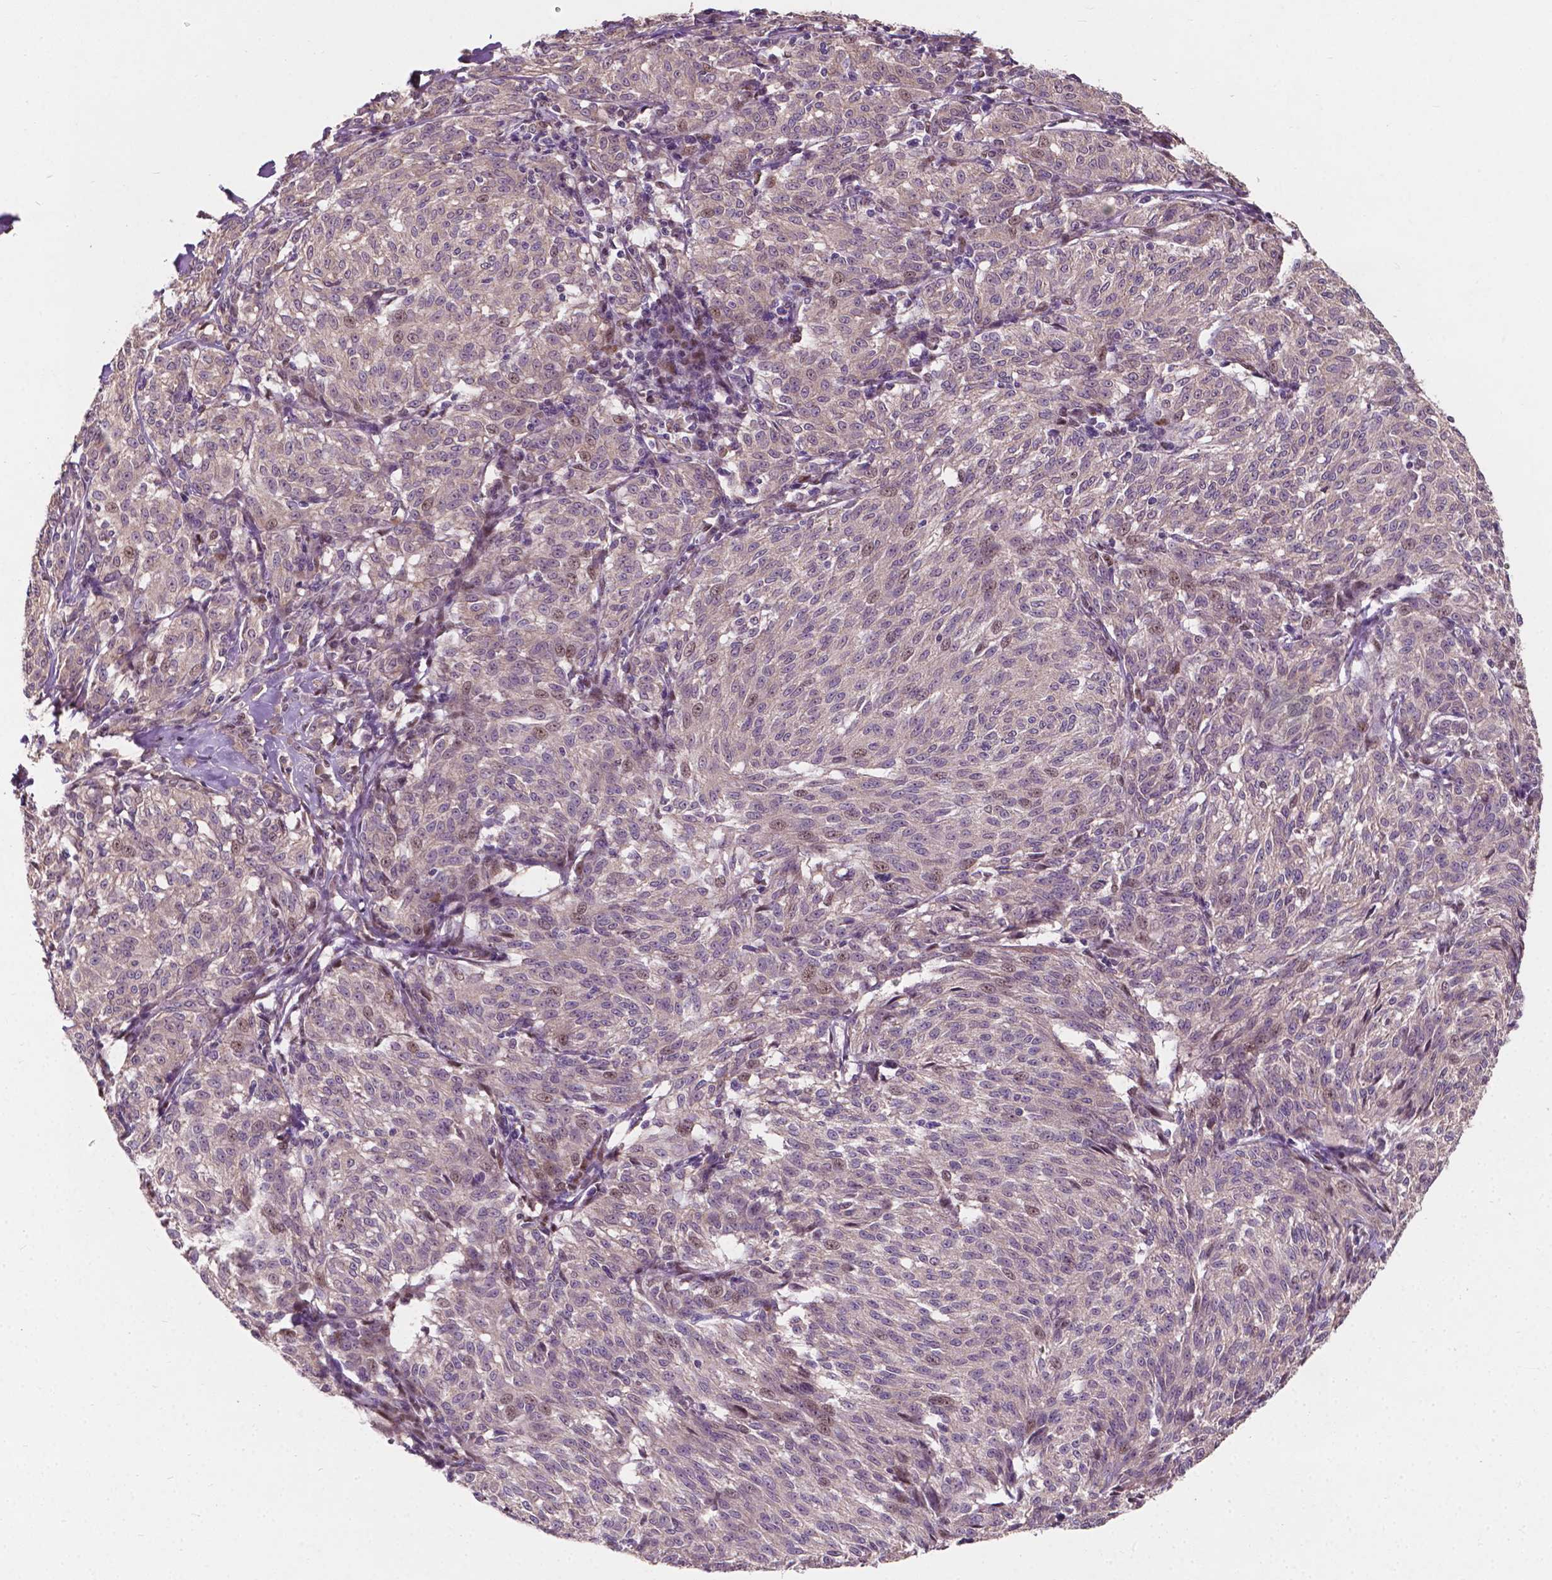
{"staining": {"intensity": "weak", "quantity": "<25%", "location": "nuclear"}, "tissue": "melanoma", "cell_type": "Tumor cells", "image_type": "cancer", "snomed": [{"axis": "morphology", "description": "Malignant melanoma, NOS"}, {"axis": "topography", "description": "Skin"}], "caption": "Immunohistochemistry (IHC) micrograph of neoplastic tissue: melanoma stained with DAB (3,3'-diaminobenzidine) demonstrates no significant protein positivity in tumor cells. (DAB (3,3'-diaminobenzidine) immunohistochemistry visualized using brightfield microscopy, high magnification).", "gene": "DUSP16", "patient": {"sex": "female", "age": 72}}